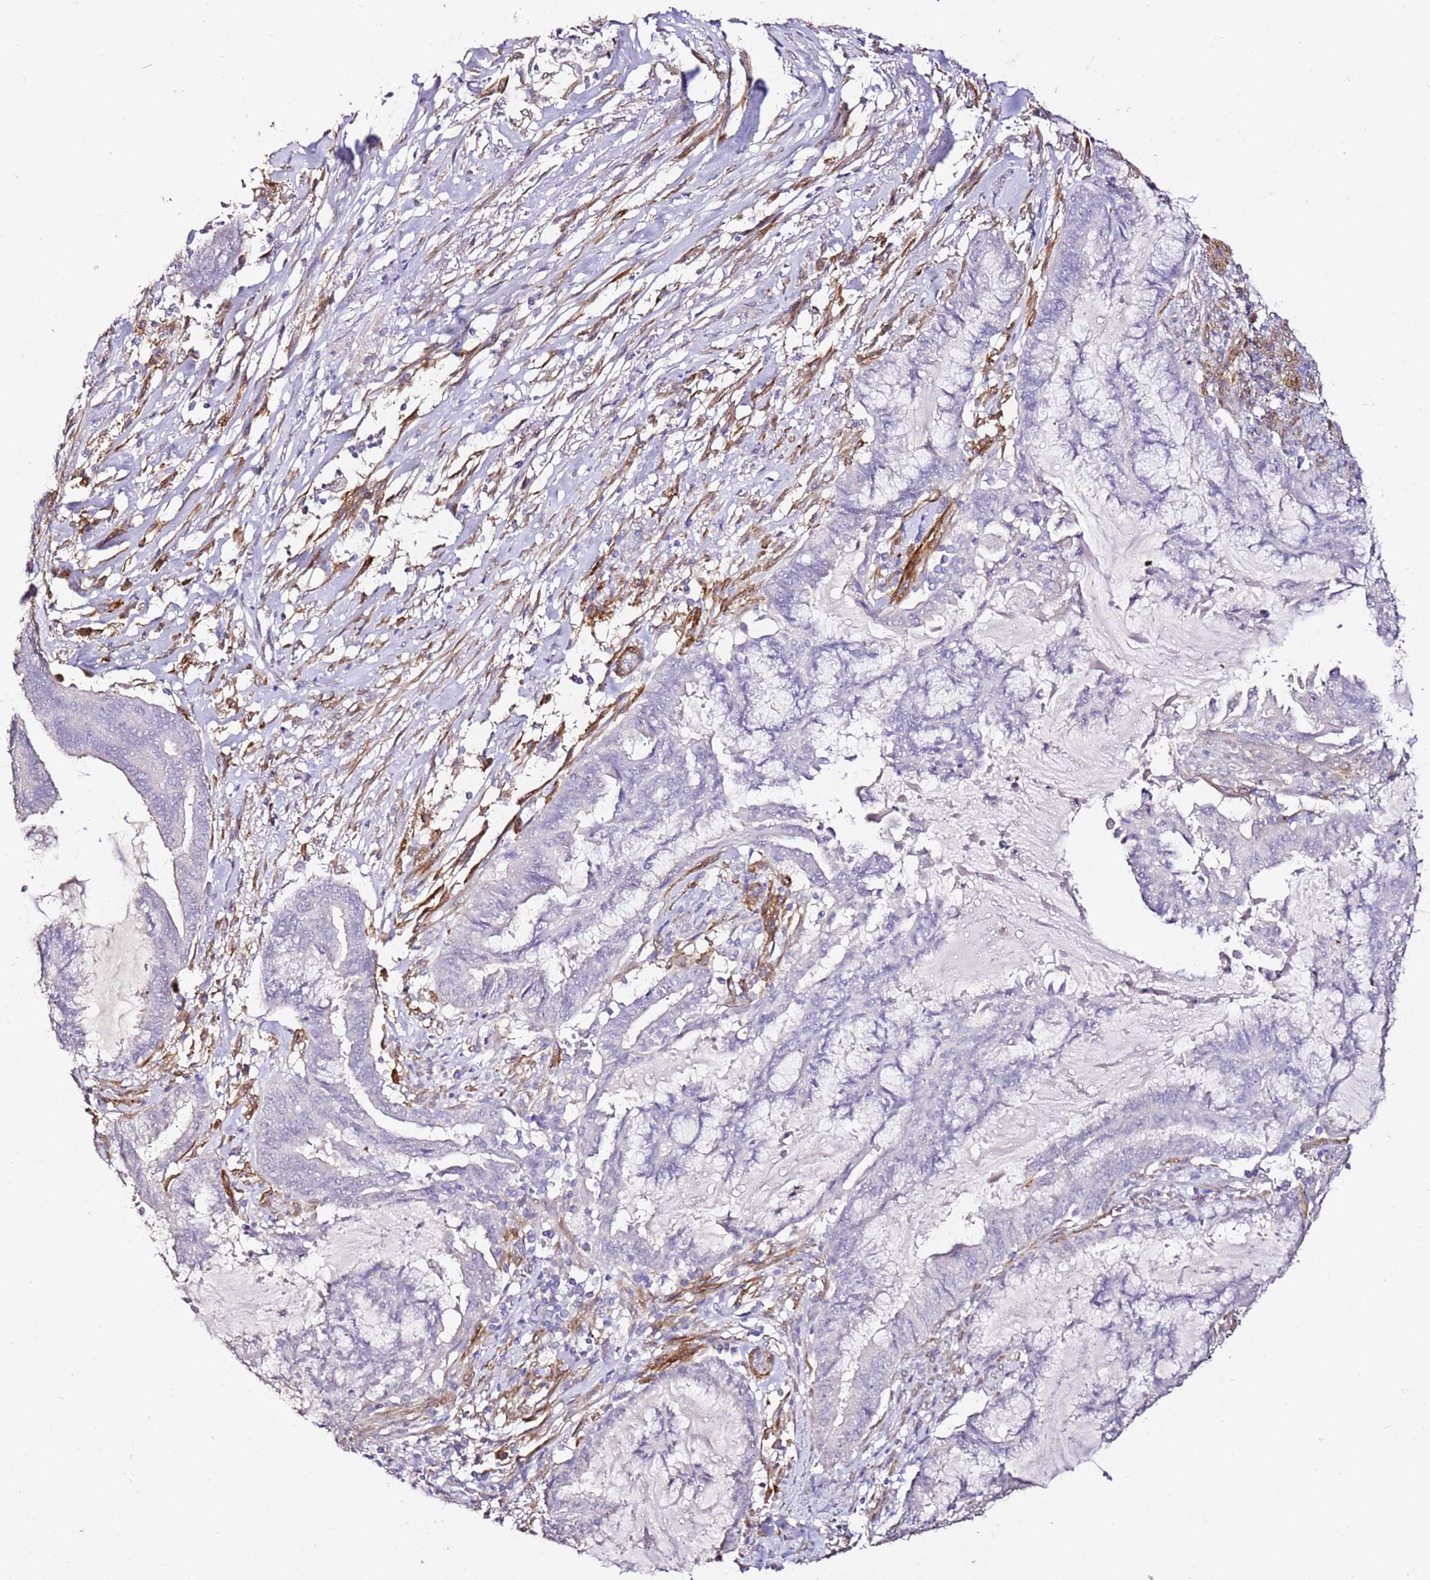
{"staining": {"intensity": "negative", "quantity": "none", "location": "none"}, "tissue": "endometrial cancer", "cell_type": "Tumor cells", "image_type": "cancer", "snomed": [{"axis": "morphology", "description": "Adenocarcinoma, NOS"}, {"axis": "topography", "description": "Endometrium"}], "caption": "Photomicrograph shows no significant protein staining in tumor cells of endometrial cancer.", "gene": "ART5", "patient": {"sex": "female", "age": 86}}